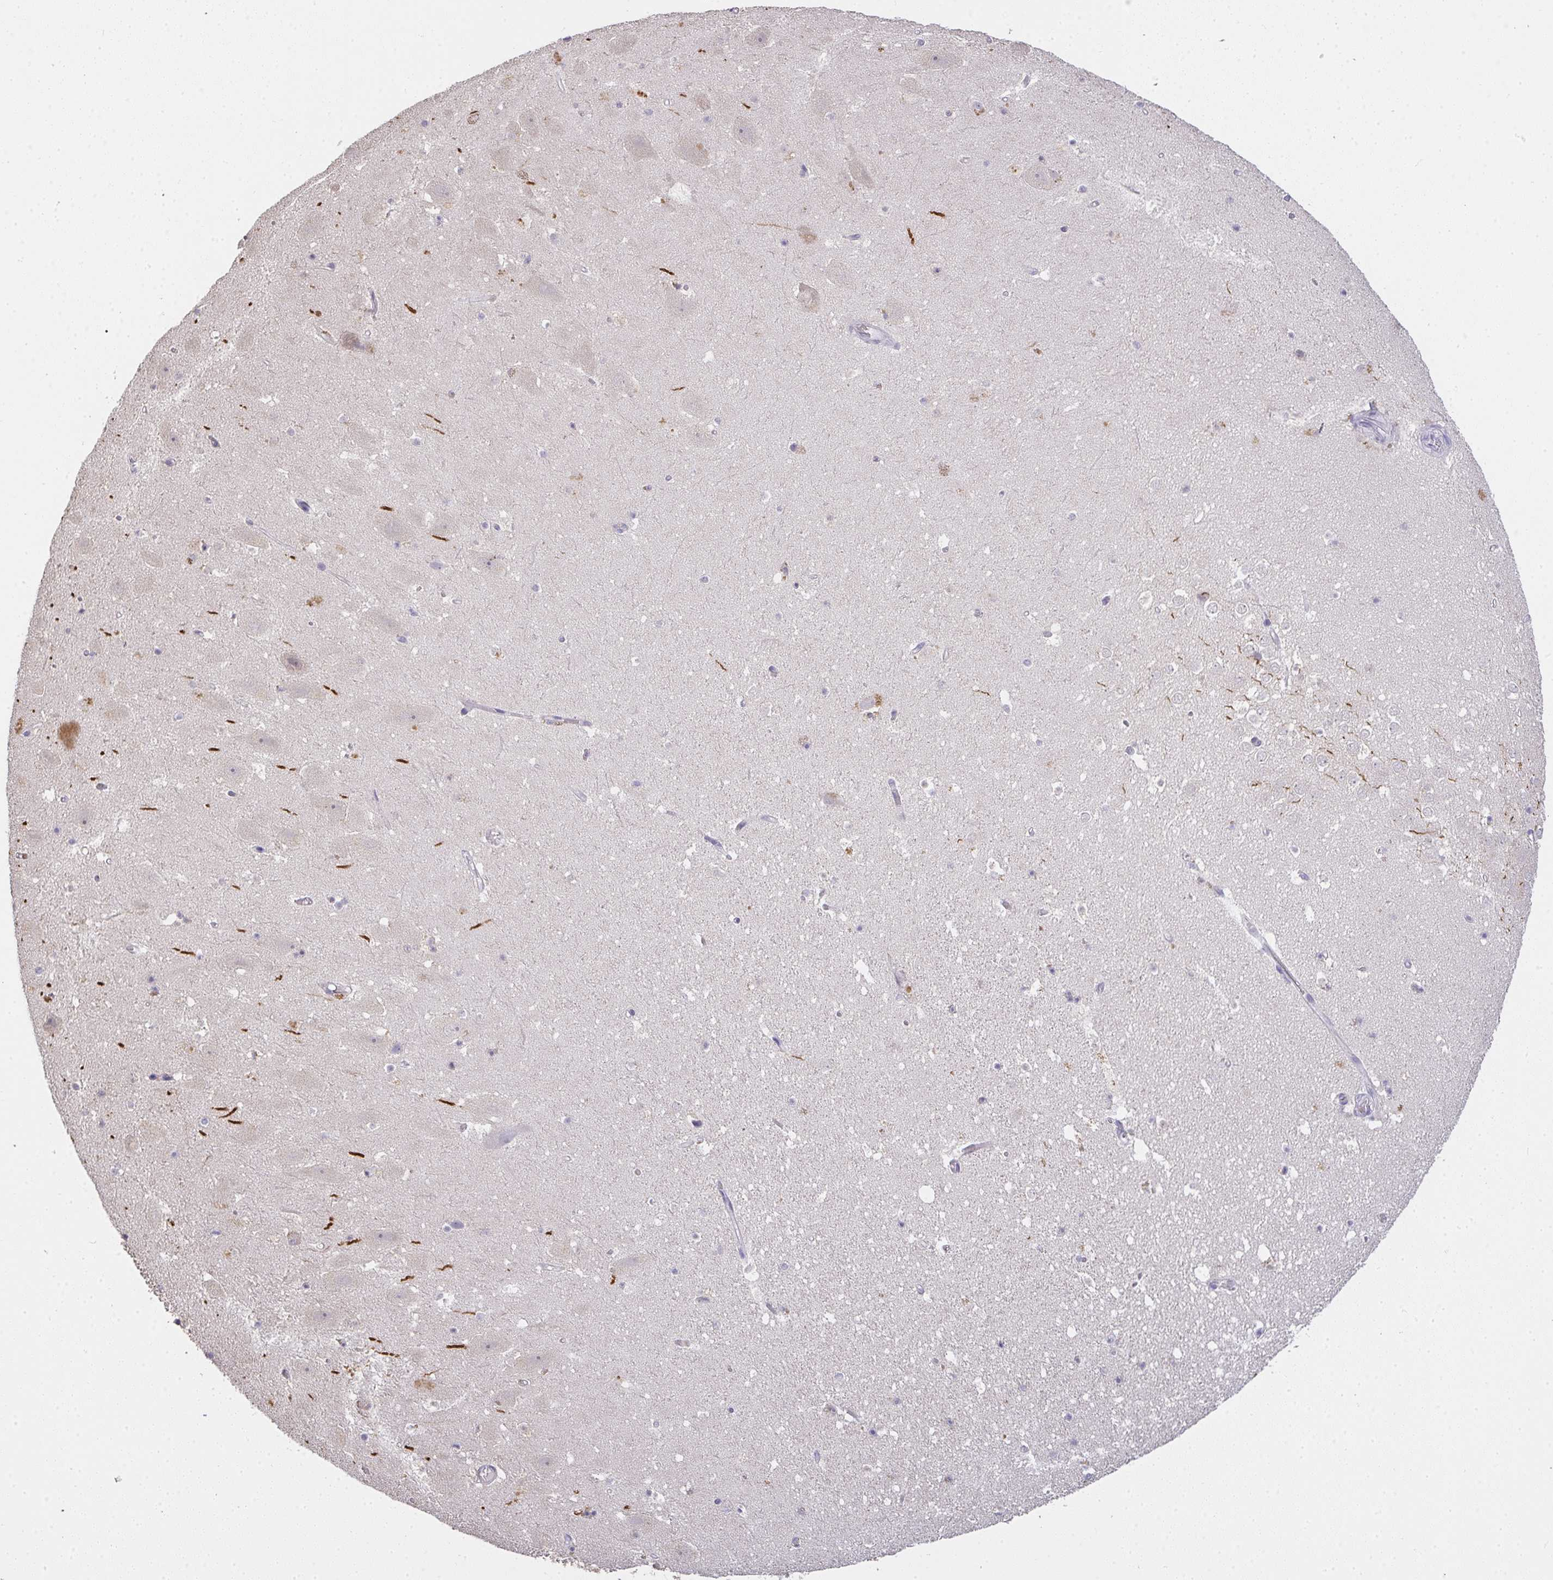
{"staining": {"intensity": "negative", "quantity": "none", "location": "none"}, "tissue": "hippocampus", "cell_type": "Glial cells", "image_type": "normal", "snomed": [{"axis": "morphology", "description": "Normal tissue, NOS"}, {"axis": "topography", "description": "Hippocampus"}], "caption": "A high-resolution micrograph shows immunohistochemistry (IHC) staining of normal hippocampus, which exhibits no significant positivity in glial cells.", "gene": "TMEM219", "patient": {"sex": "female", "age": 42}}